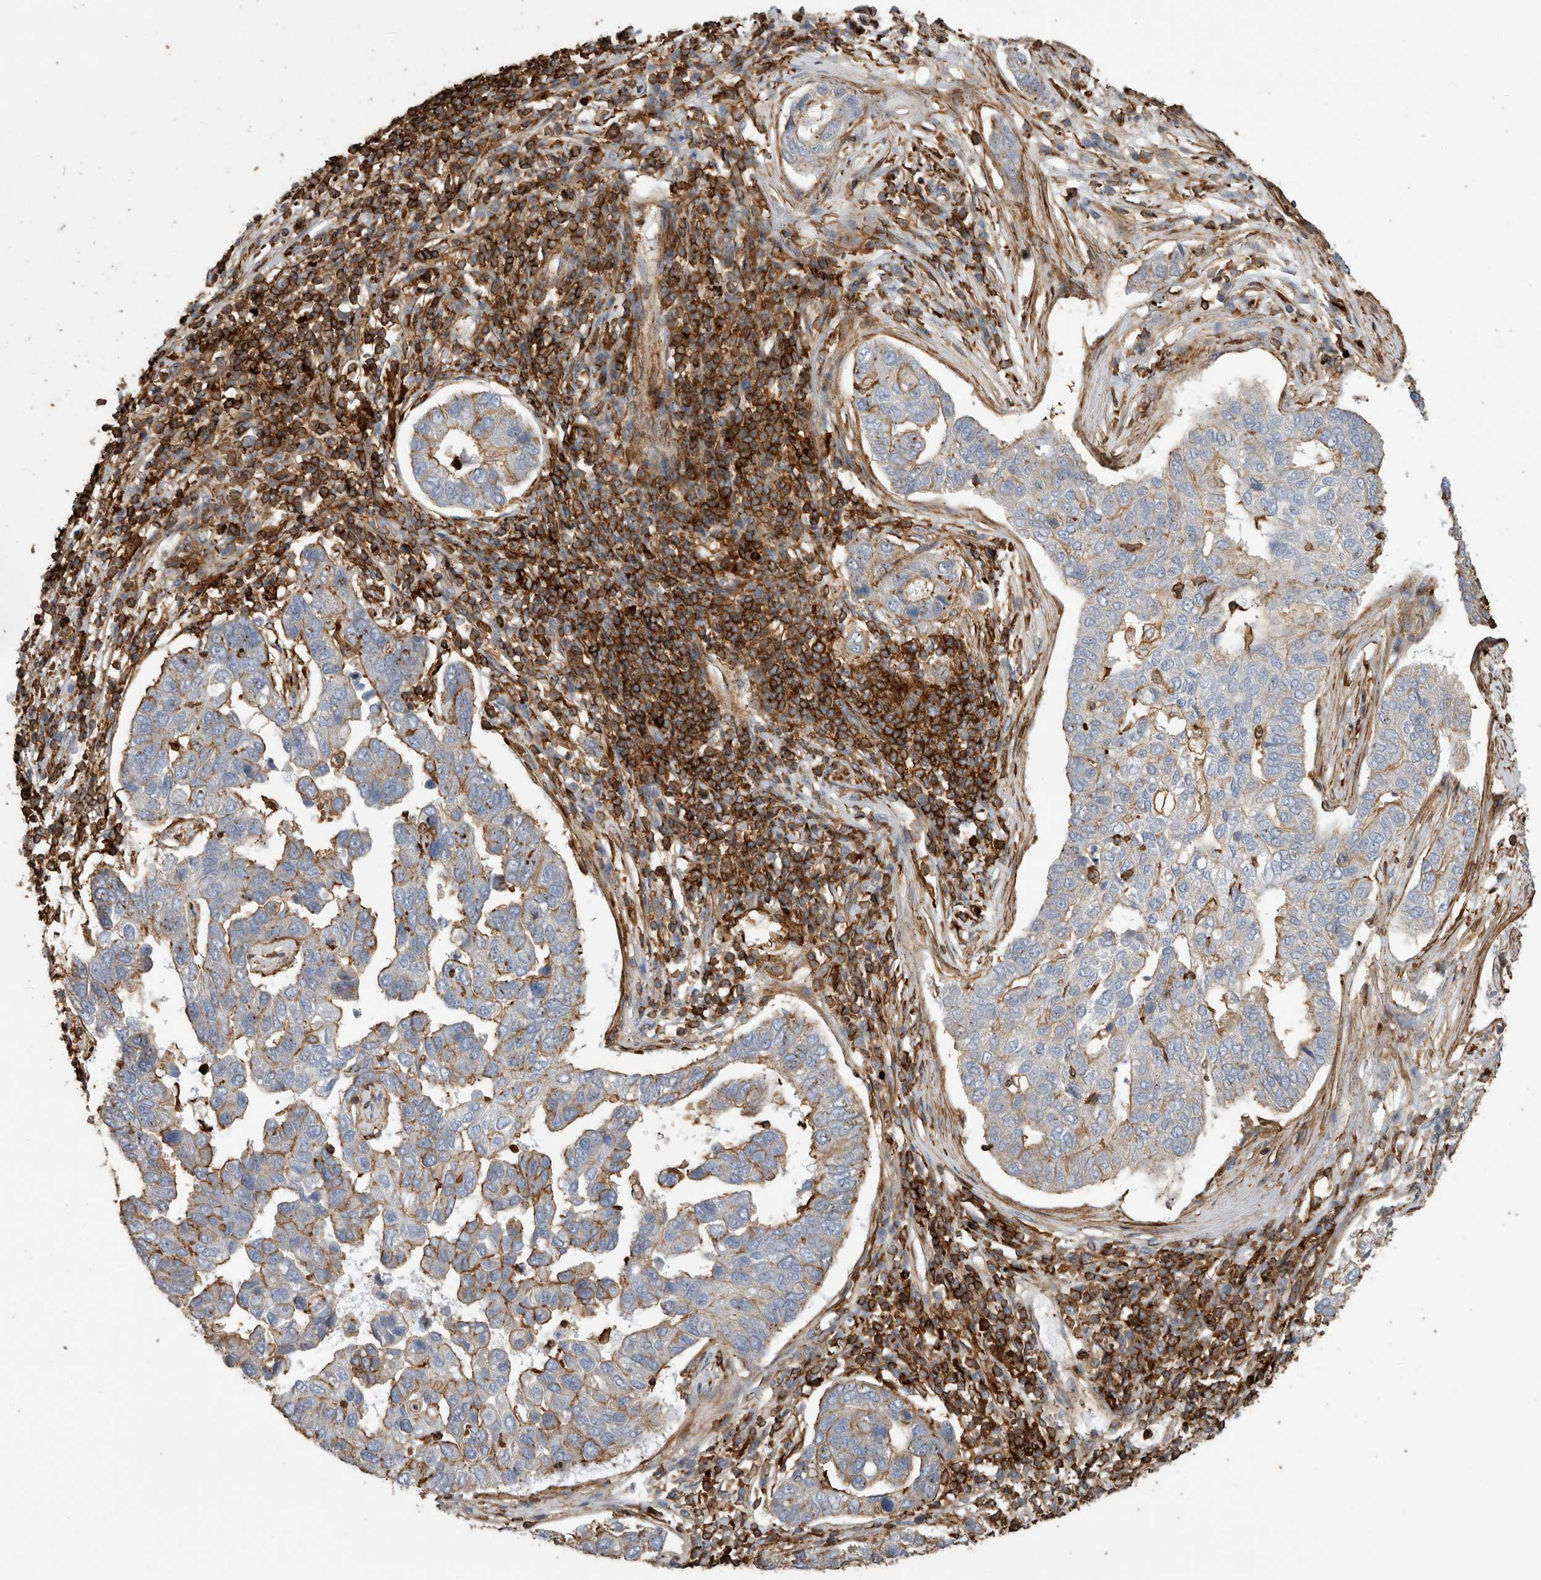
{"staining": {"intensity": "moderate", "quantity": "25%-75%", "location": "cytoplasmic/membranous"}, "tissue": "pancreatic cancer", "cell_type": "Tumor cells", "image_type": "cancer", "snomed": [{"axis": "morphology", "description": "Adenocarcinoma, NOS"}, {"axis": "topography", "description": "Pancreas"}], "caption": "Tumor cells demonstrate moderate cytoplasmic/membranous positivity in approximately 25%-75% of cells in pancreatic cancer. (brown staining indicates protein expression, while blue staining denotes nuclei).", "gene": "GPER1", "patient": {"sex": "female", "age": 61}}